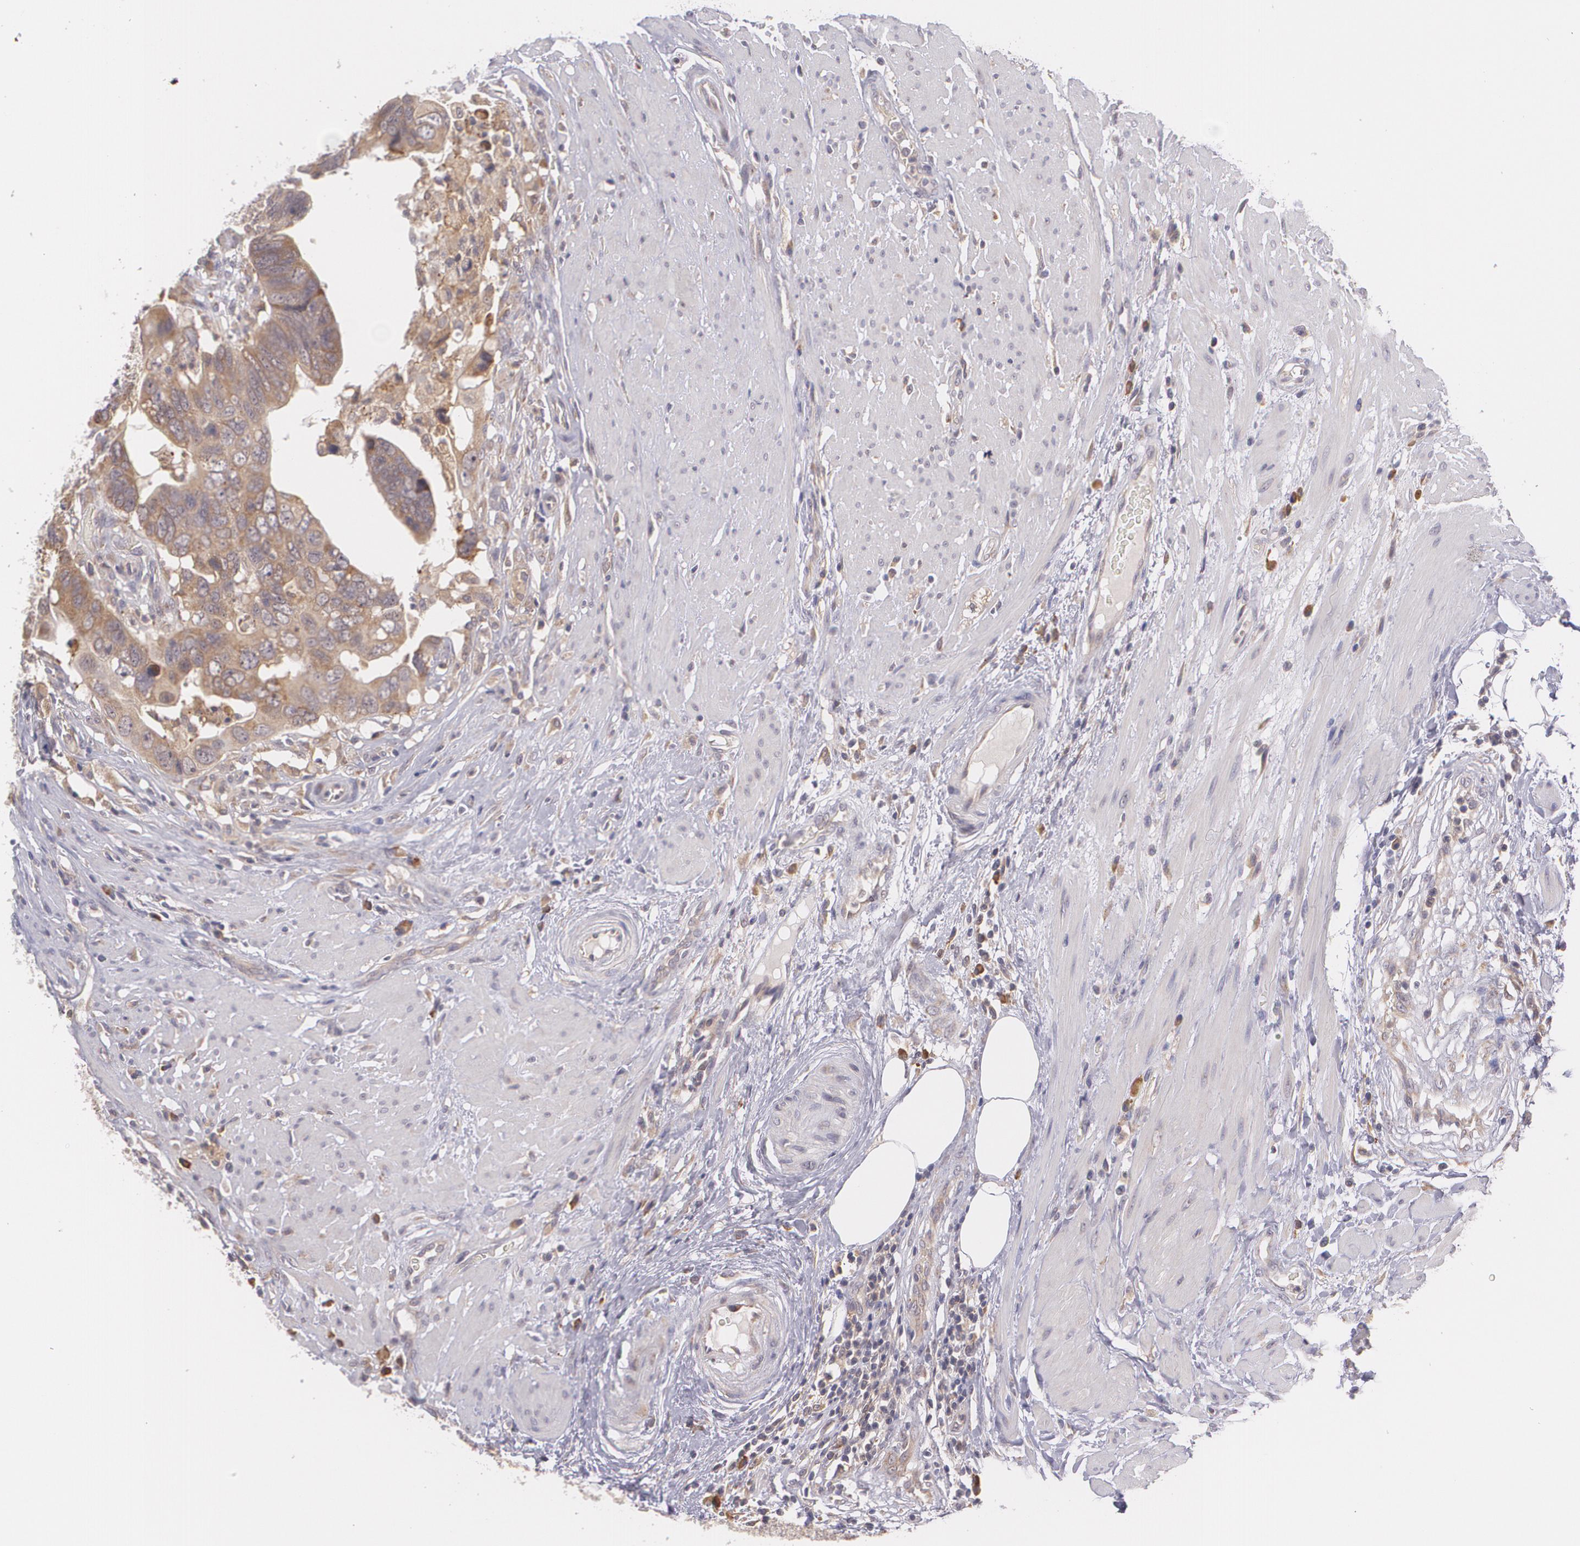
{"staining": {"intensity": "moderate", "quantity": ">75%", "location": "cytoplasmic/membranous"}, "tissue": "colorectal cancer", "cell_type": "Tumor cells", "image_type": "cancer", "snomed": [{"axis": "morphology", "description": "Adenocarcinoma, NOS"}, {"axis": "topography", "description": "Rectum"}], "caption": "IHC photomicrograph of human colorectal adenocarcinoma stained for a protein (brown), which demonstrates medium levels of moderate cytoplasmic/membranous expression in about >75% of tumor cells.", "gene": "CCL17", "patient": {"sex": "male", "age": 53}}